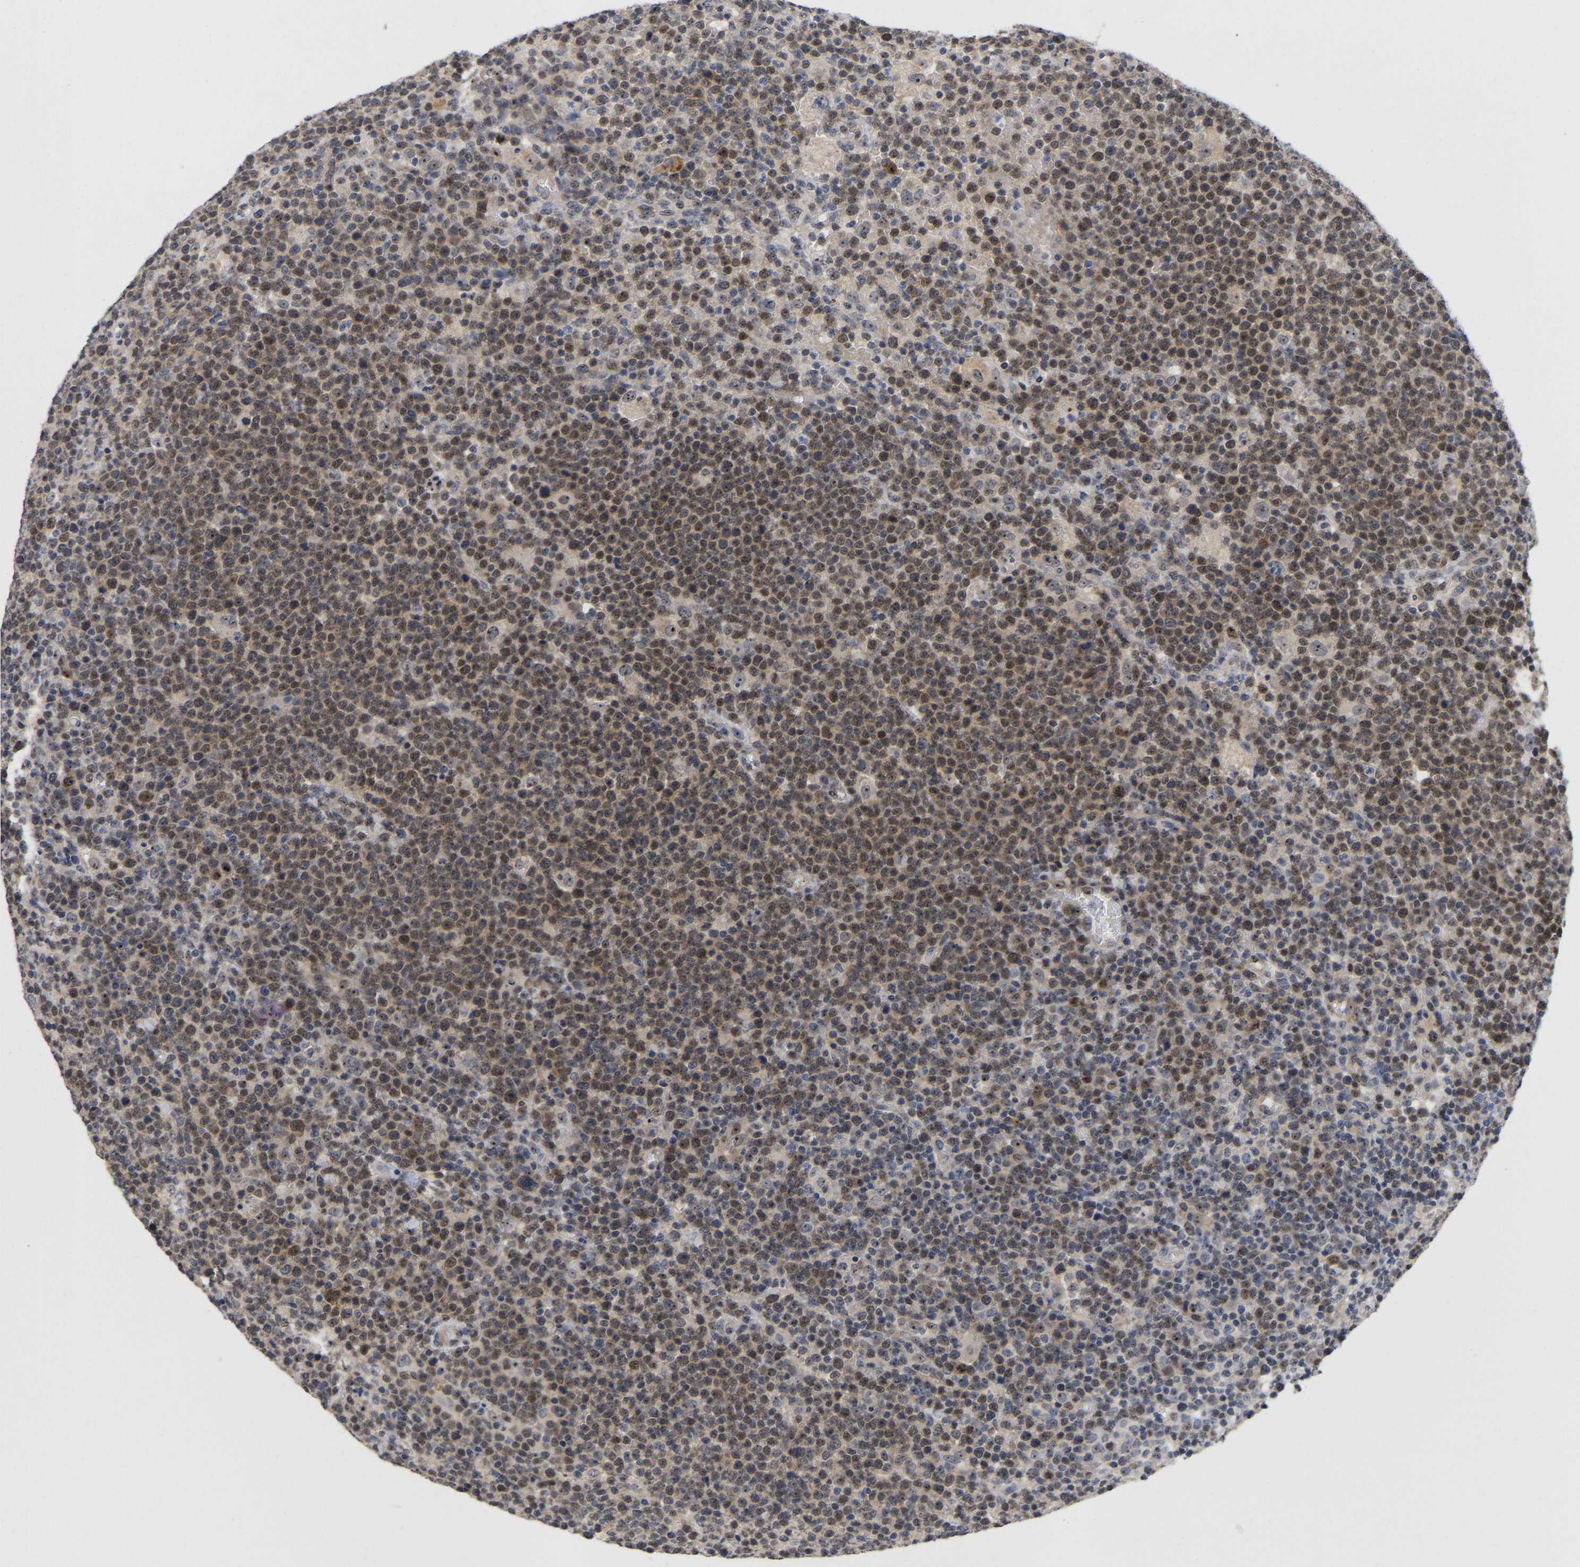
{"staining": {"intensity": "weak", "quantity": ">75%", "location": "cytoplasmic/membranous,nuclear"}, "tissue": "lymphoma", "cell_type": "Tumor cells", "image_type": "cancer", "snomed": [{"axis": "morphology", "description": "Malignant lymphoma, non-Hodgkin's type, High grade"}, {"axis": "topography", "description": "Lymph node"}], "caption": "There is low levels of weak cytoplasmic/membranous and nuclear positivity in tumor cells of lymphoma, as demonstrated by immunohistochemical staining (brown color).", "gene": "NLE1", "patient": {"sex": "male", "age": 61}}